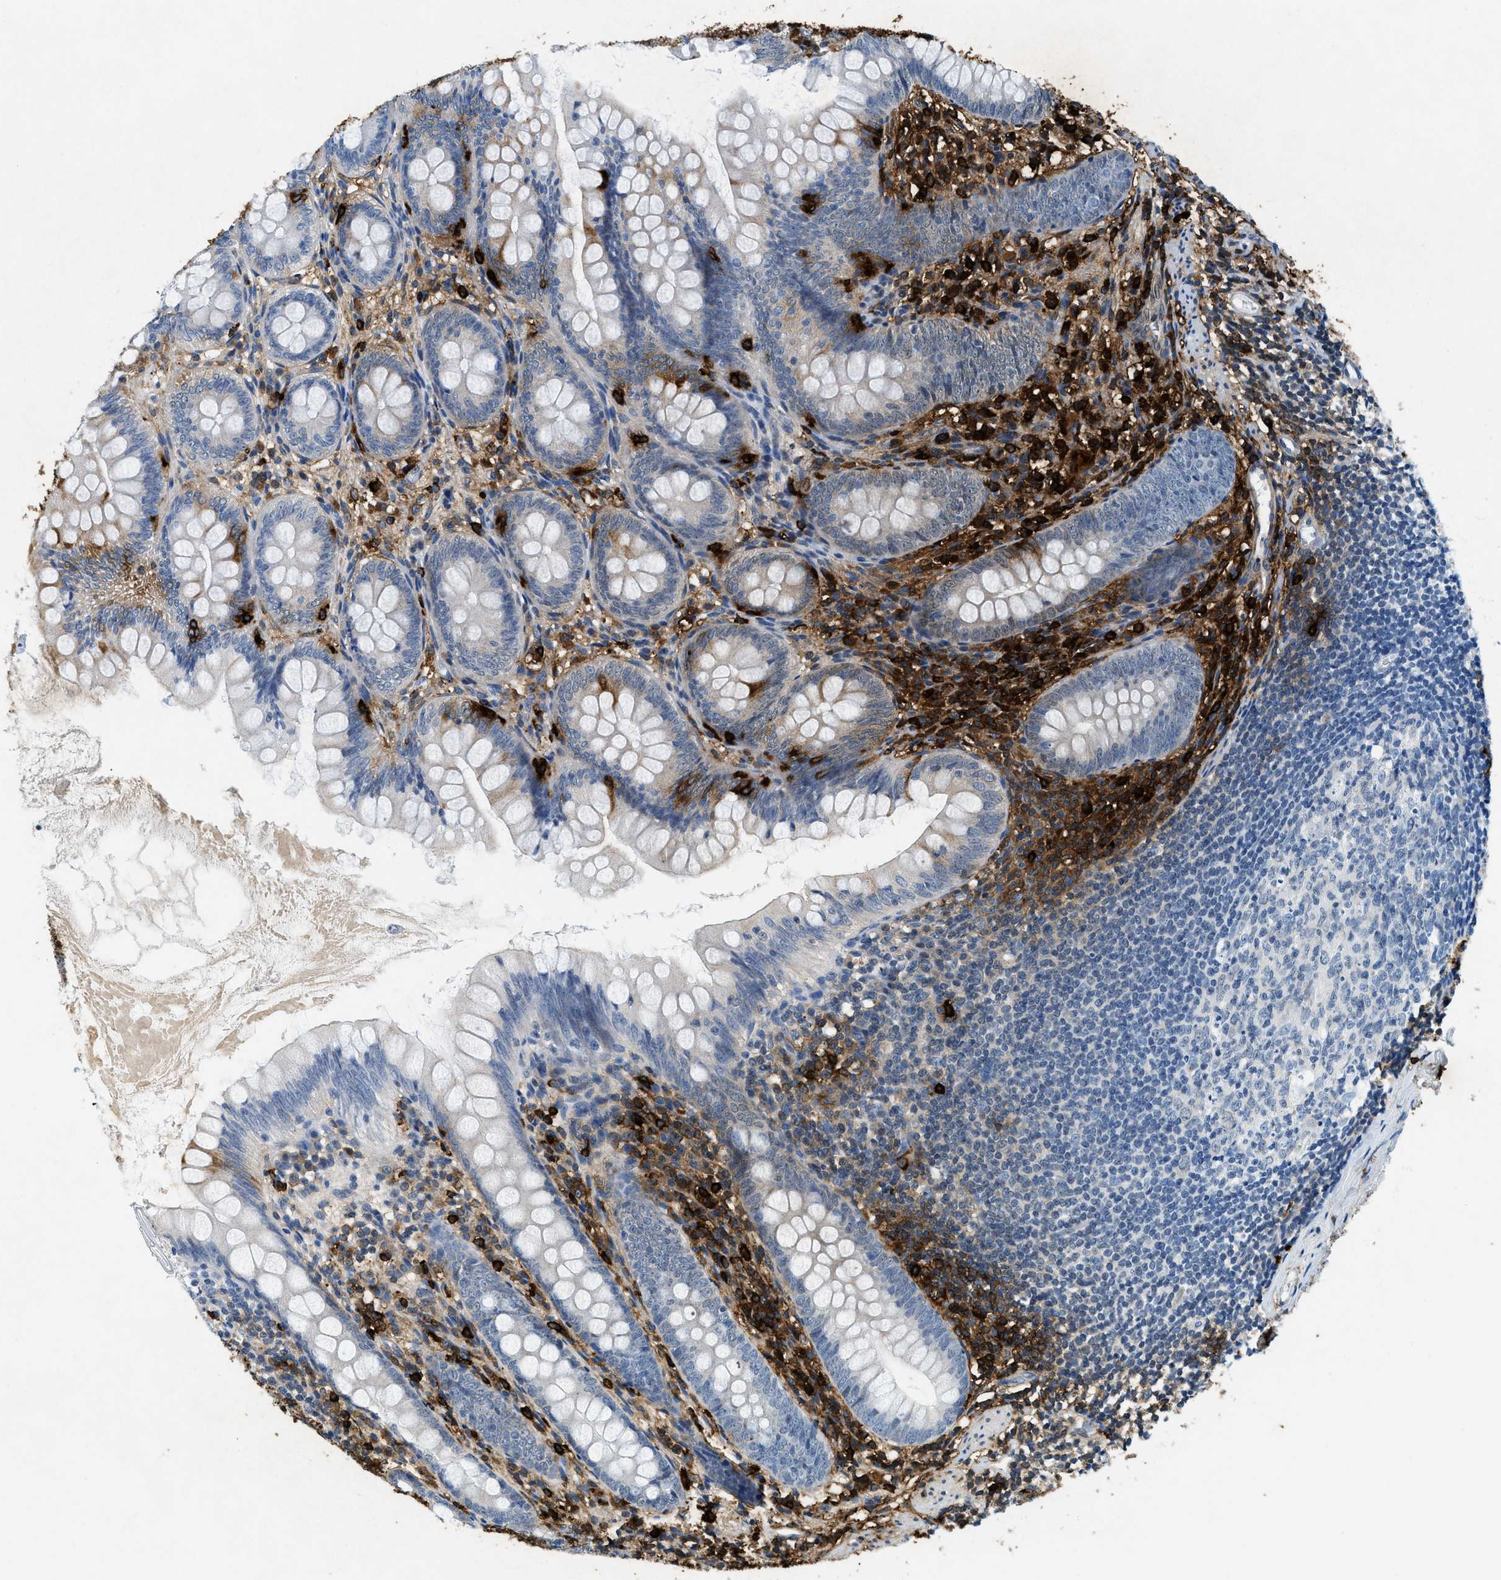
{"staining": {"intensity": "weak", "quantity": "25%-75%", "location": "cytoplasmic/membranous"}, "tissue": "appendix", "cell_type": "Glandular cells", "image_type": "normal", "snomed": [{"axis": "morphology", "description": "Normal tissue, NOS"}, {"axis": "topography", "description": "Appendix"}], "caption": "Appendix was stained to show a protein in brown. There is low levels of weak cytoplasmic/membranous staining in approximately 25%-75% of glandular cells. Immunohistochemistry (ihc) stains the protein of interest in brown and the nuclei are stained blue.", "gene": "TPSAB1", "patient": {"sex": "female", "age": 77}}